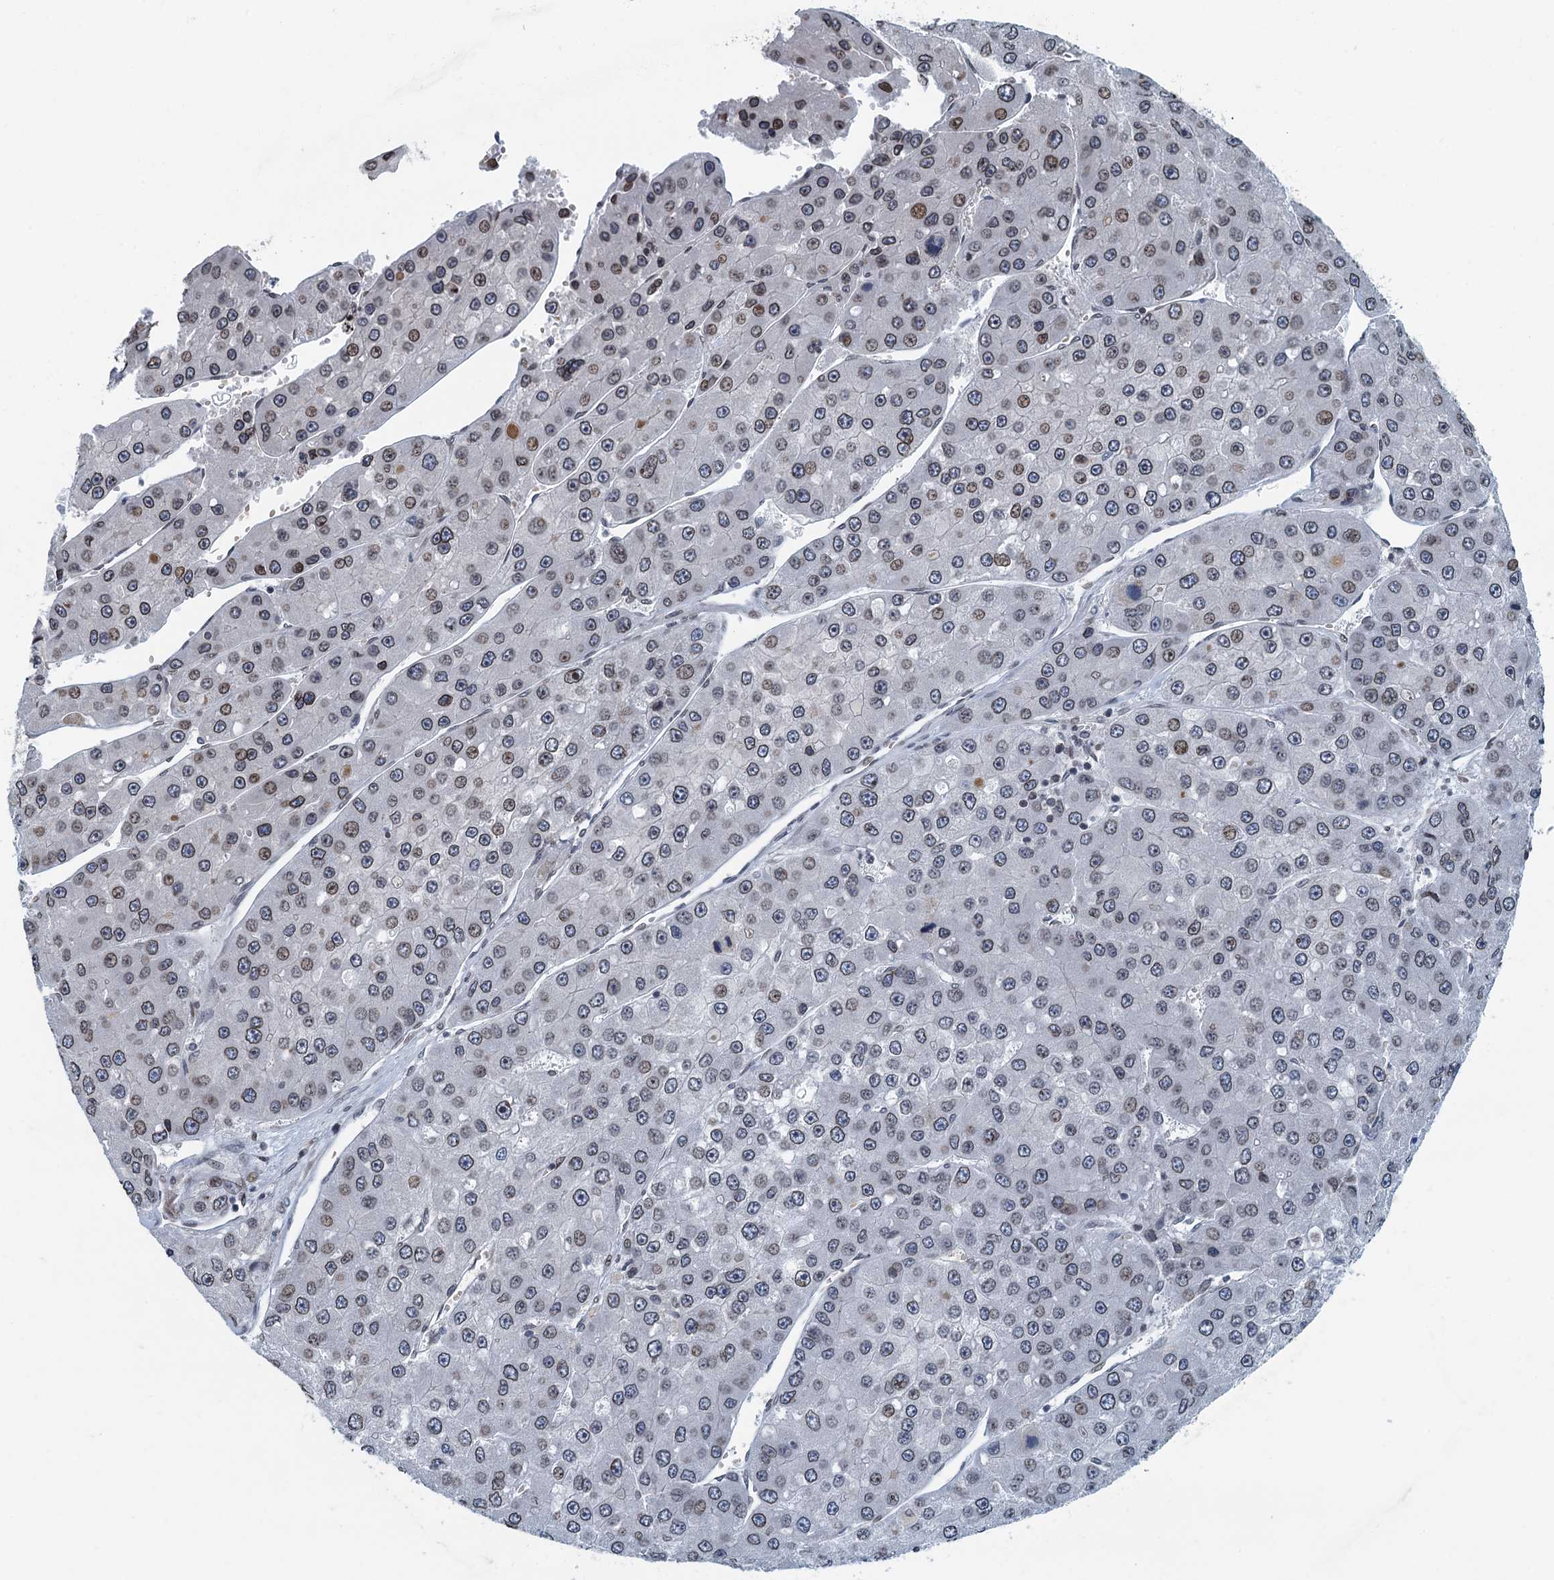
{"staining": {"intensity": "moderate", "quantity": ">75%", "location": "cytoplasmic/membranous,nuclear"}, "tissue": "liver cancer", "cell_type": "Tumor cells", "image_type": "cancer", "snomed": [{"axis": "morphology", "description": "Carcinoma, Hepatocellular, NOS"}, {"axis": "topography", "description": "Liver"}], "caption": "Liver cancer (hepatocellular carcinoma) stained for a protein exhibits moderate cytoplasmic/membranous and nuclear positivity in tumor cells.", "gene": "CCDC34", "patient": {"sex": "female", "age": 73}}